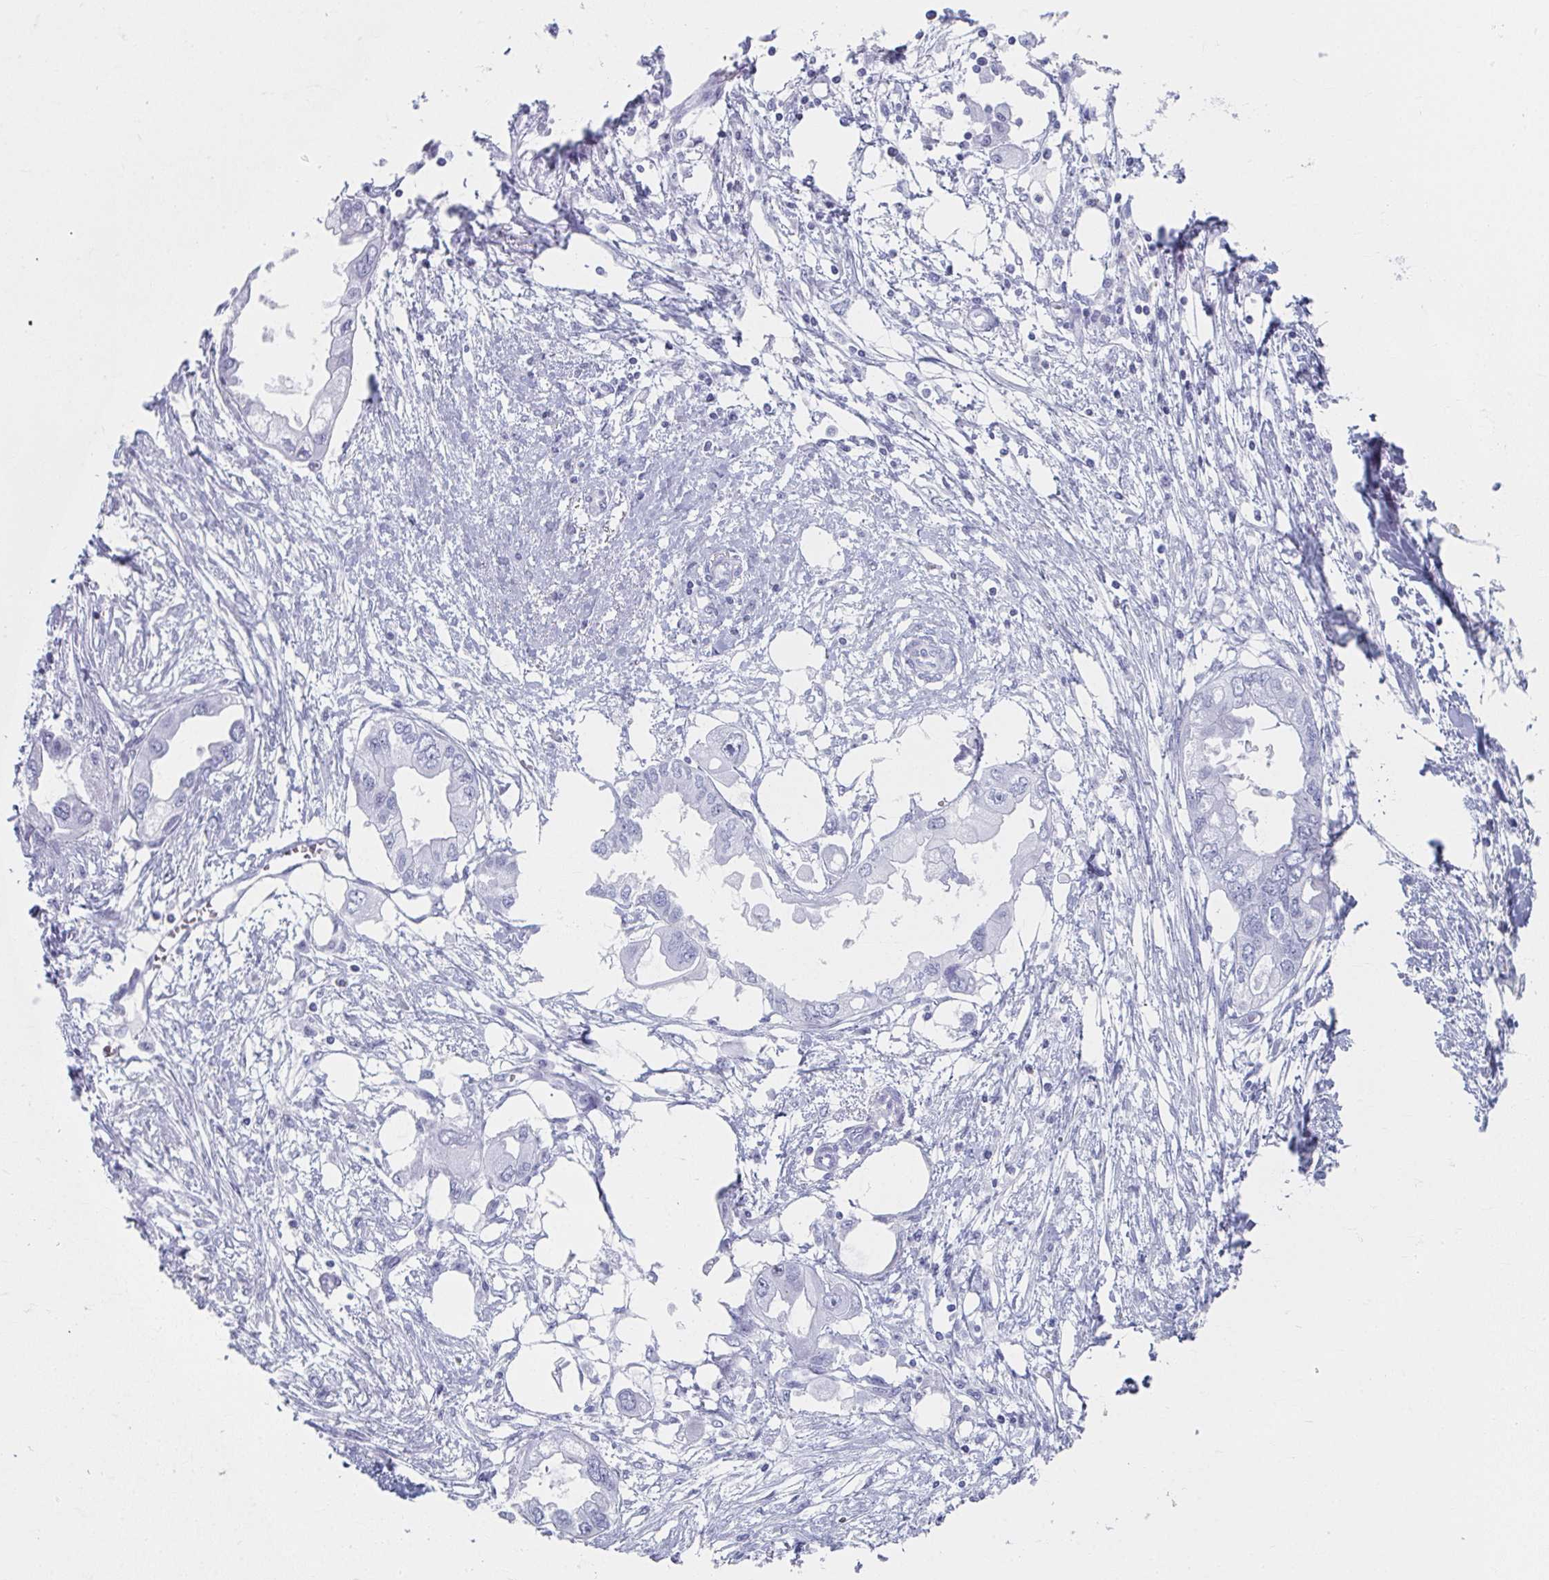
{"staining": {"intensity": "negative", "quantity": "none", "location": "none"}, "tissue": "endometrial cancer", "cell_type": "Tumor cells", "image_type": "cancer", "snomed": [{"axis": "morphology", "description": "Adenocarcinoma, NOS"}, {"axis": "morphology", "description": "Adenocarcinoma, metastatic, NOS"}, {"axis": "topography", "description": "Adipose tissue"}, {"axis": "topography", "description": "Endometrium"}], "caption": "Tumor cells are negative for protein expression in human endometrial cancer. (DAB immunohistochemistry with hematoxylin counter stain).", "gene": "GHRL", "patient": {"sex": "female", "age": 67}}